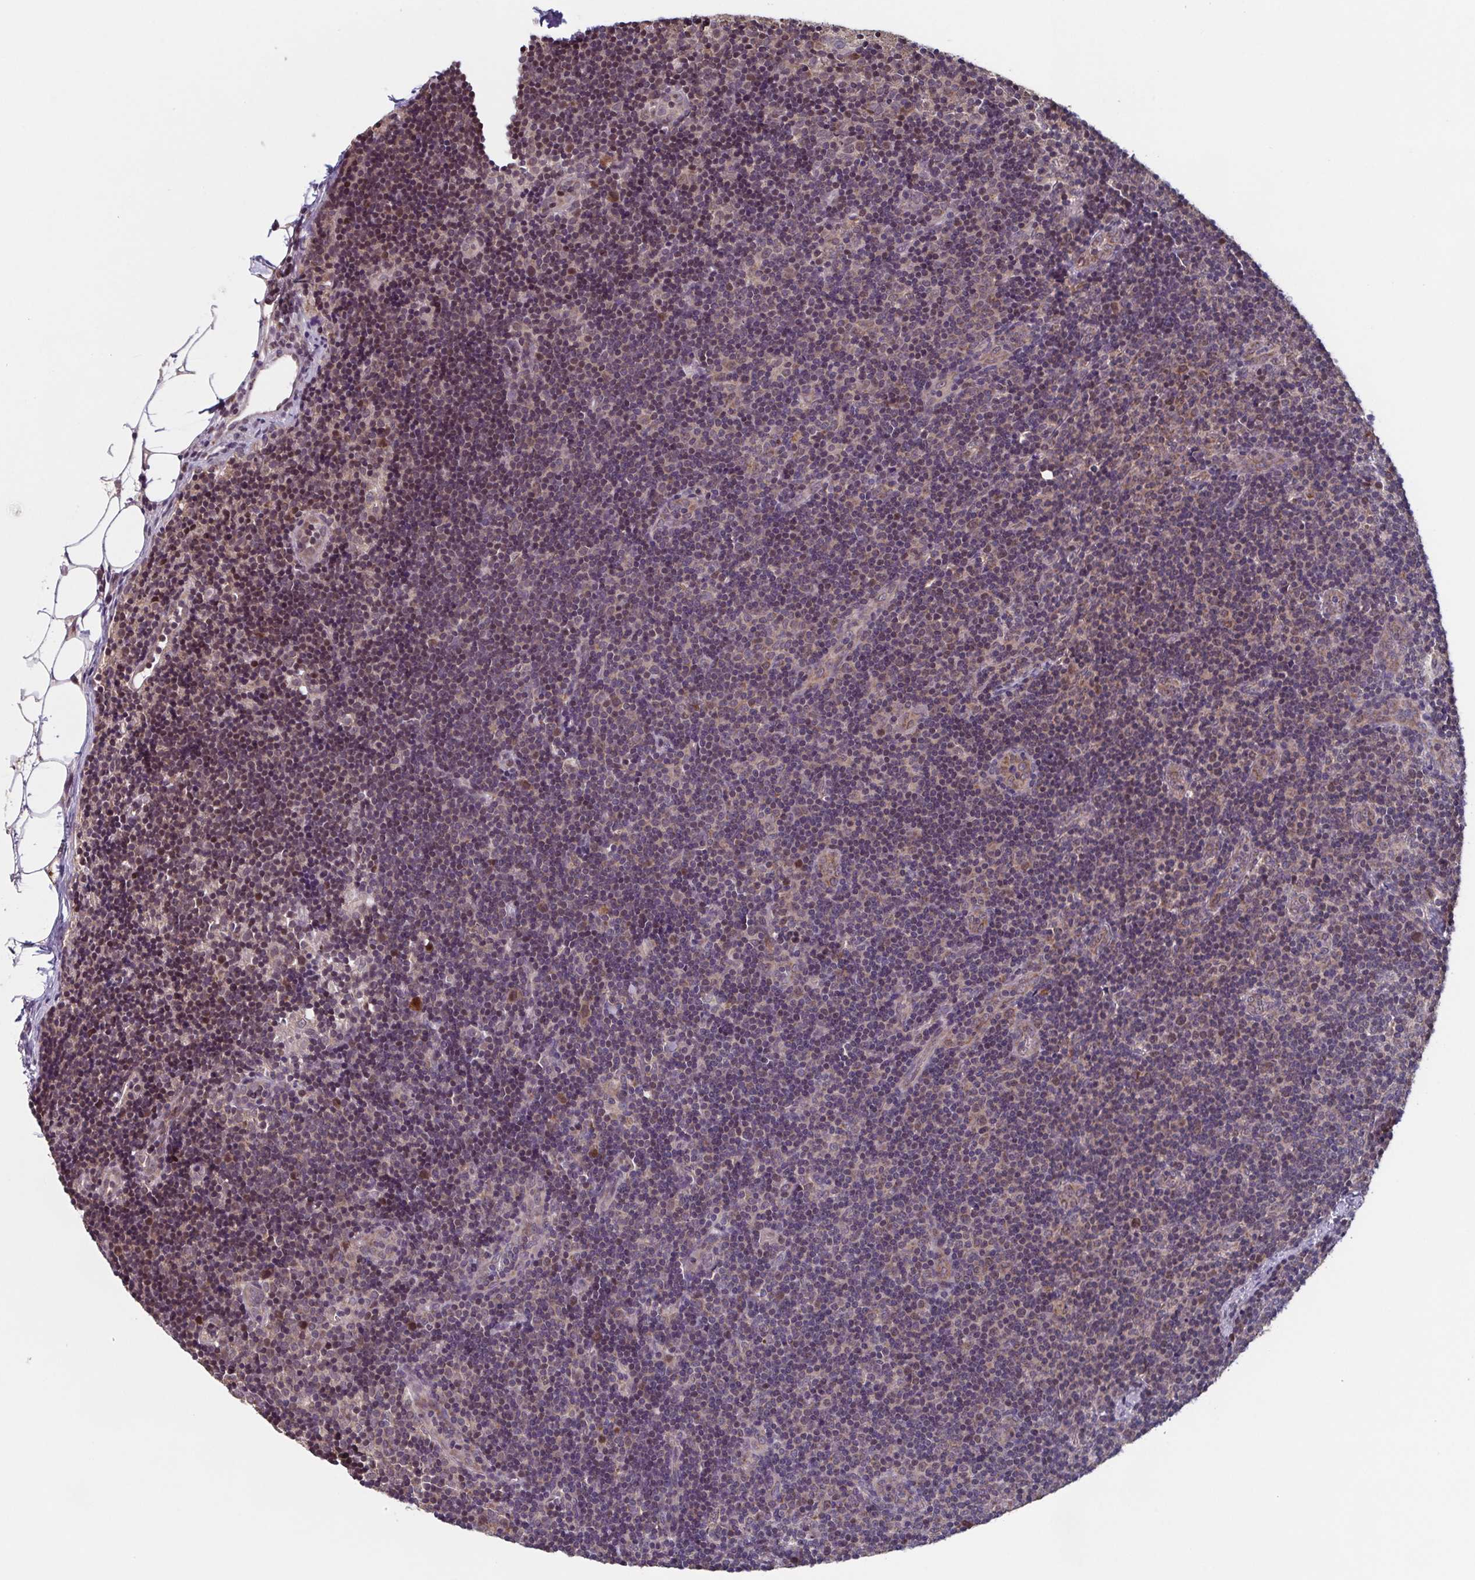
{"staining": {"intensity": "moderate", "quantity": "<25%", "location": "nuclear"}, "tissue": "lymph node", "cell_type": "Germinal center cells", "image_type": "normal", "snomed": [{"axis": "morphology", "description": "Normal tissue, NOS"}, {"axis": "topography", "description": "Lymph node"}], "caption": "Moderate nuclear expression is seen in approximately <25% of germinal center cells in benign lymph node. Nuclei are stained in blue.", "gene": "TTC19", "patient": {"sex": "female", "age": 41}}